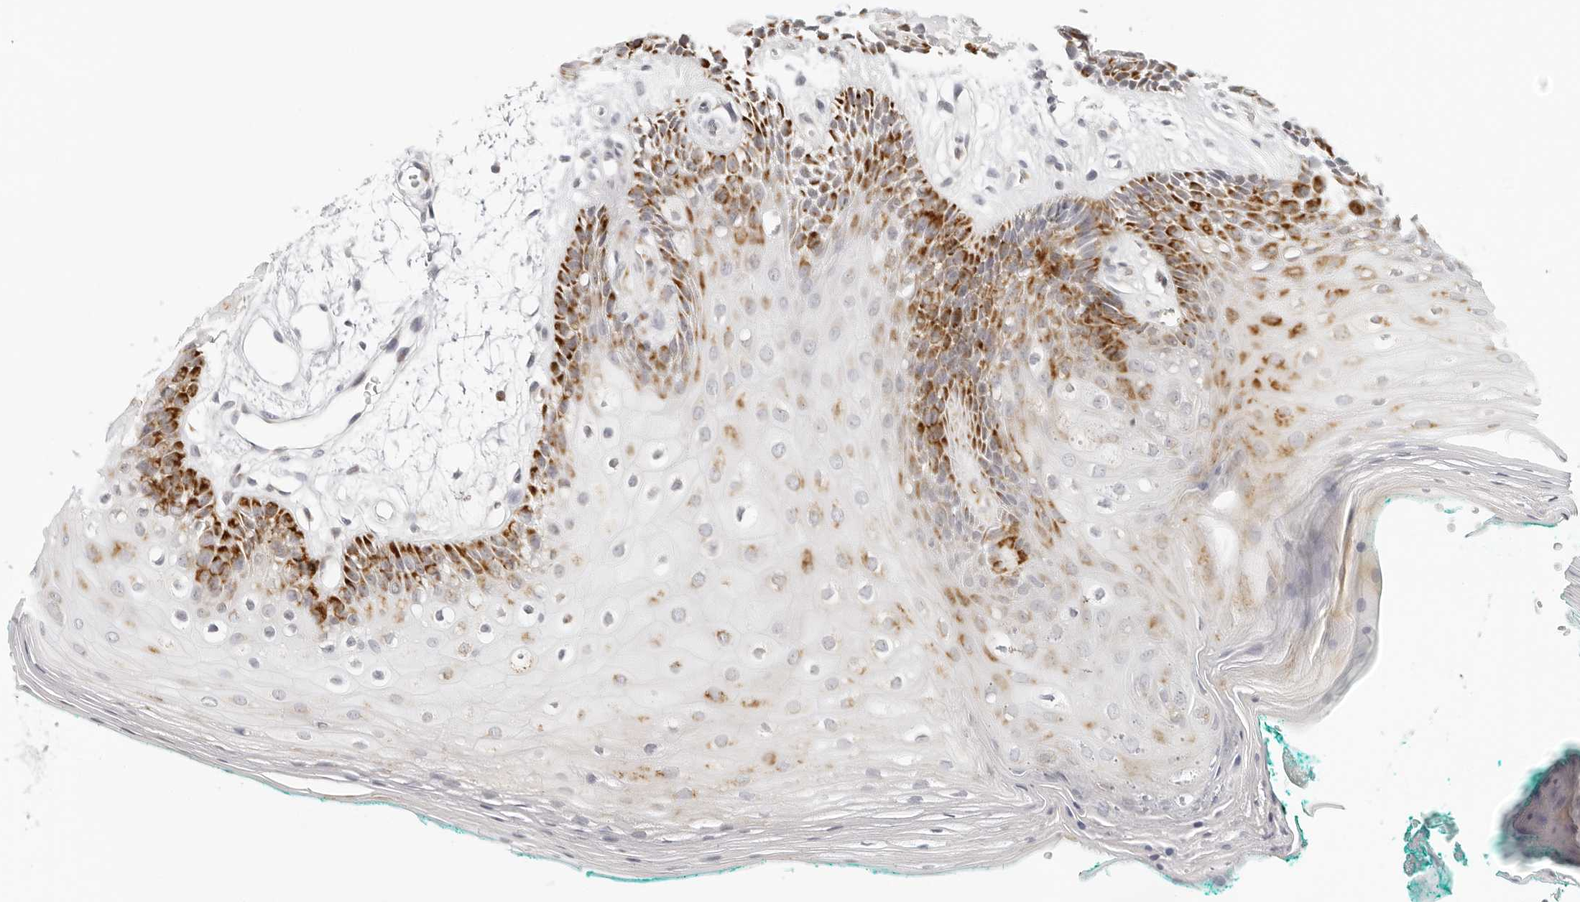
{"staining": {"intensity": "moderate", "quantity": "25%-75%", "location": "cytoplasmic/membranous"}, "tissue": "oral mucosa", "cell_type": "Squamous epithelial cells", "image_type": "normal", "snomed": [{"axis": "morphology", "description": "Normal tissue, NOS"}, {"axis": "topography", "description": "Skeletal muscle"}, {"axis": "topography", "description": "Oral tissue"}, {"axis": "topography", "description": "Peripheral nerve tissue"}], "caption": "High-magnification brightfield microscopy of benign oral mucosa stained with DAB (brown) and counterstained with hematoxylin (blue). squamous epithelial cells exhibit moderate cytoplasmic/membranous staining is seen in approximately25%-75% of cells. (IHC, brightfield microscopy, high magnification).", "gene": "RPS6KC1", "patient": {"sex": "female", "age": 84}}